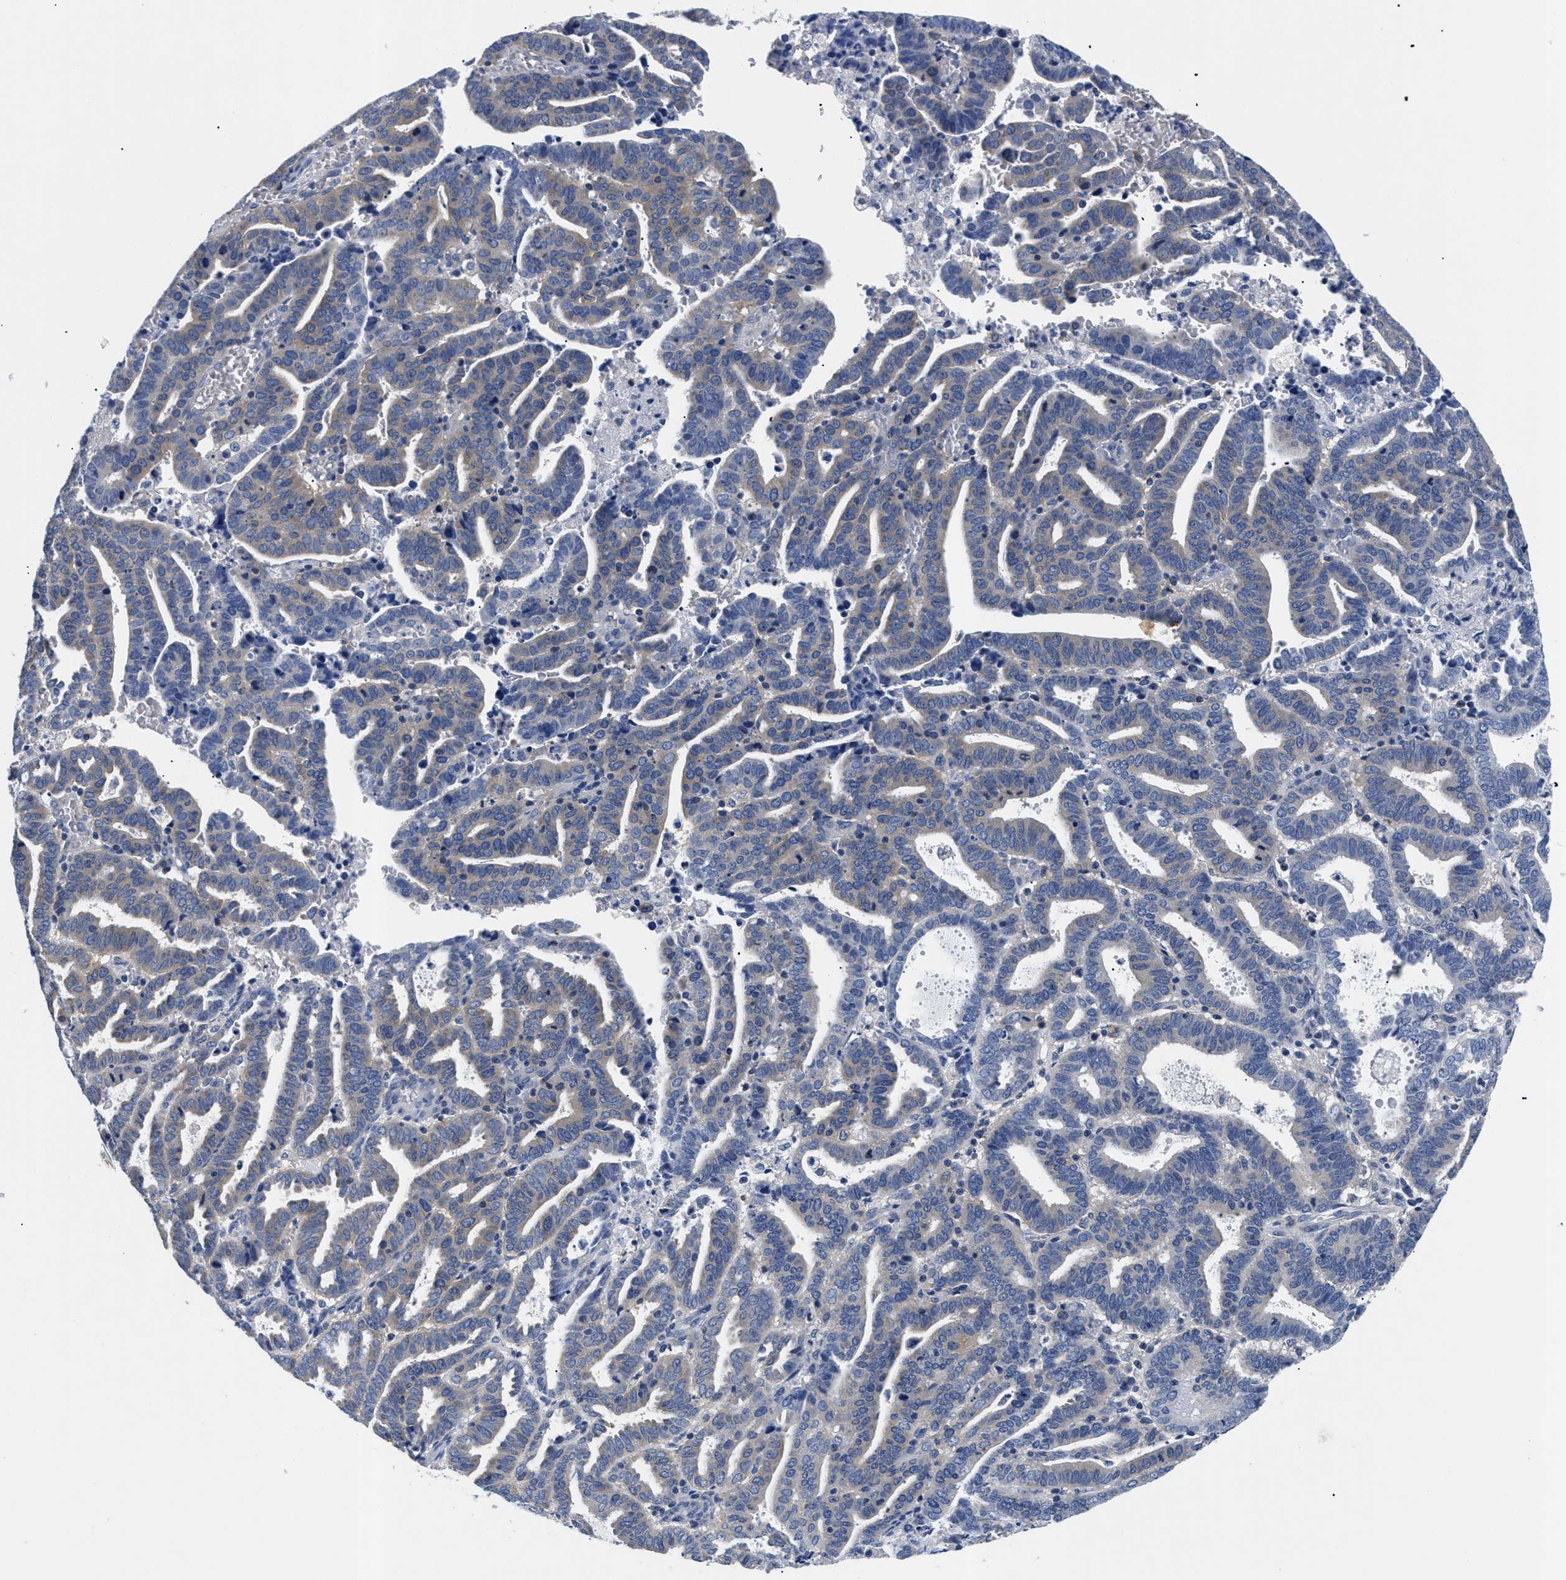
{"staining": {"intensity": "weak", "quantity": "<25%", "location": "cytoplasmic/membranous"}, "tissue": "endometrial cancer", "cell_type": "Tumor cells", "image_type": "cancer", "snomed": [{"axis": "morphology", "description": "Adenocarcinoma, NOS"}, {"axis": "topography", "description": "Uterus"}], "caption": "Tumor cells show no significant protein expression in endometrial adenocarcinoma.", "gene": "MEA1", "patient": {"sex": "female", "age": 83}}